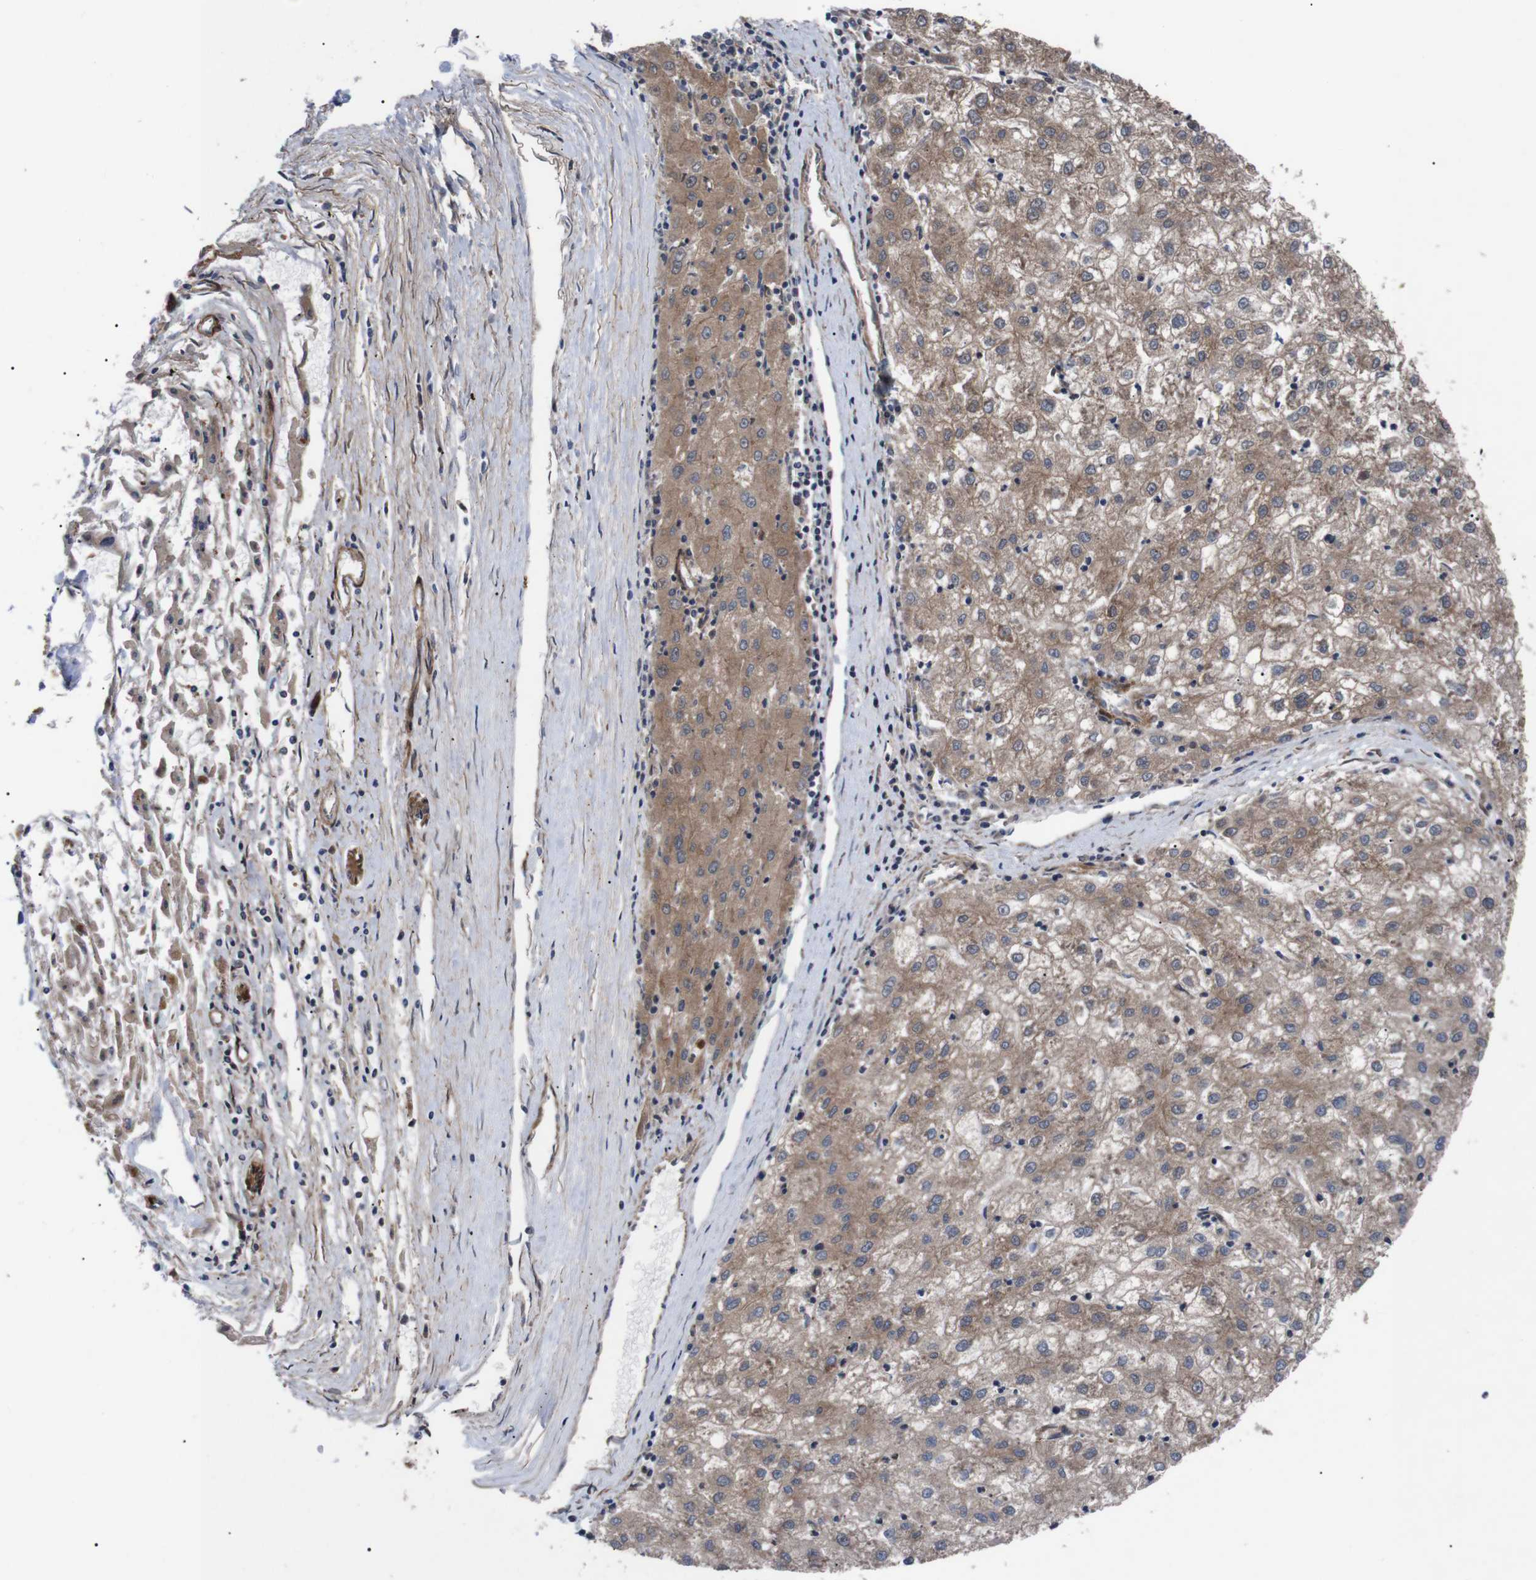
{"staining": {"intensity": "moderate", "quantity": ">75%", "location": "cytoplasmic/membranous"}, "tissue": "liver cancer", "cell_type": "Tumor cells", "image_type": "cancer", "snomed": [{"axis": "morphology", "description": "Carcinoma, Hepatocellular, NOS"}, {"axis": "topography", "description": "Liver"}], "caption": "Protein staining demonstrates moderate cytoplasmic/membranous positivity in approximately >75% of tumor cells in hepatocellular carcinoma (liver).", "gene": "PAWR", "patient": {"sex": "male", "age": 72}}